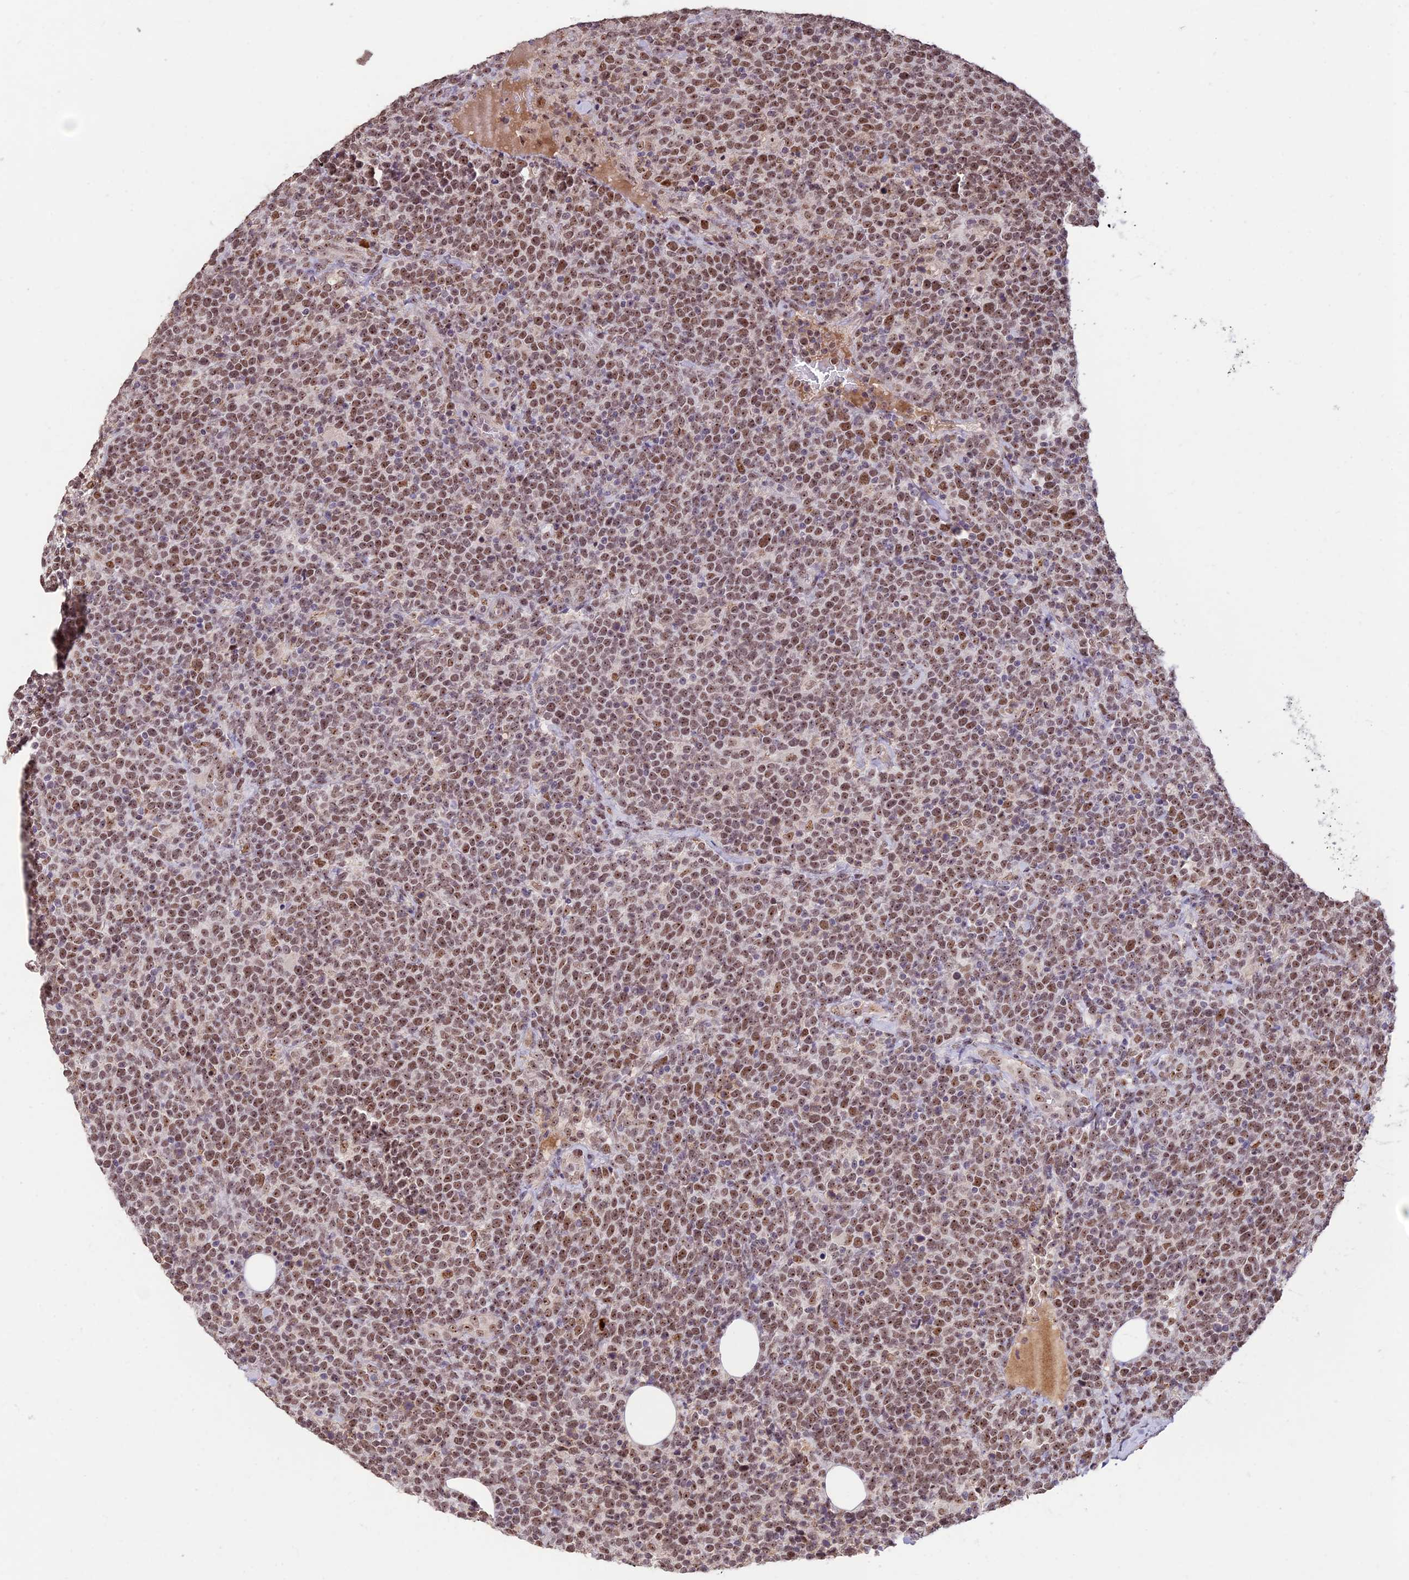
{"staining": {"intensity": "moderate", "quantity": ">75%", "location": "nuclear"}, "tissue": "lymphoma", "cell_type": "Tumor cells", "image_type": "cancer", "snomed": [{"axis": "morphology", "description": "Malignant lymphoma, non-Hodgkin's type, High grade"}, {"axis": "topography", "description": "Lymph node"}], "caption": "Protein staining demonstrates moderate nuclear staining in about >75% of tumor cells in lymphoma.", "gene": "POLR1G", "patient": {"sex": "male", "age": 61}}